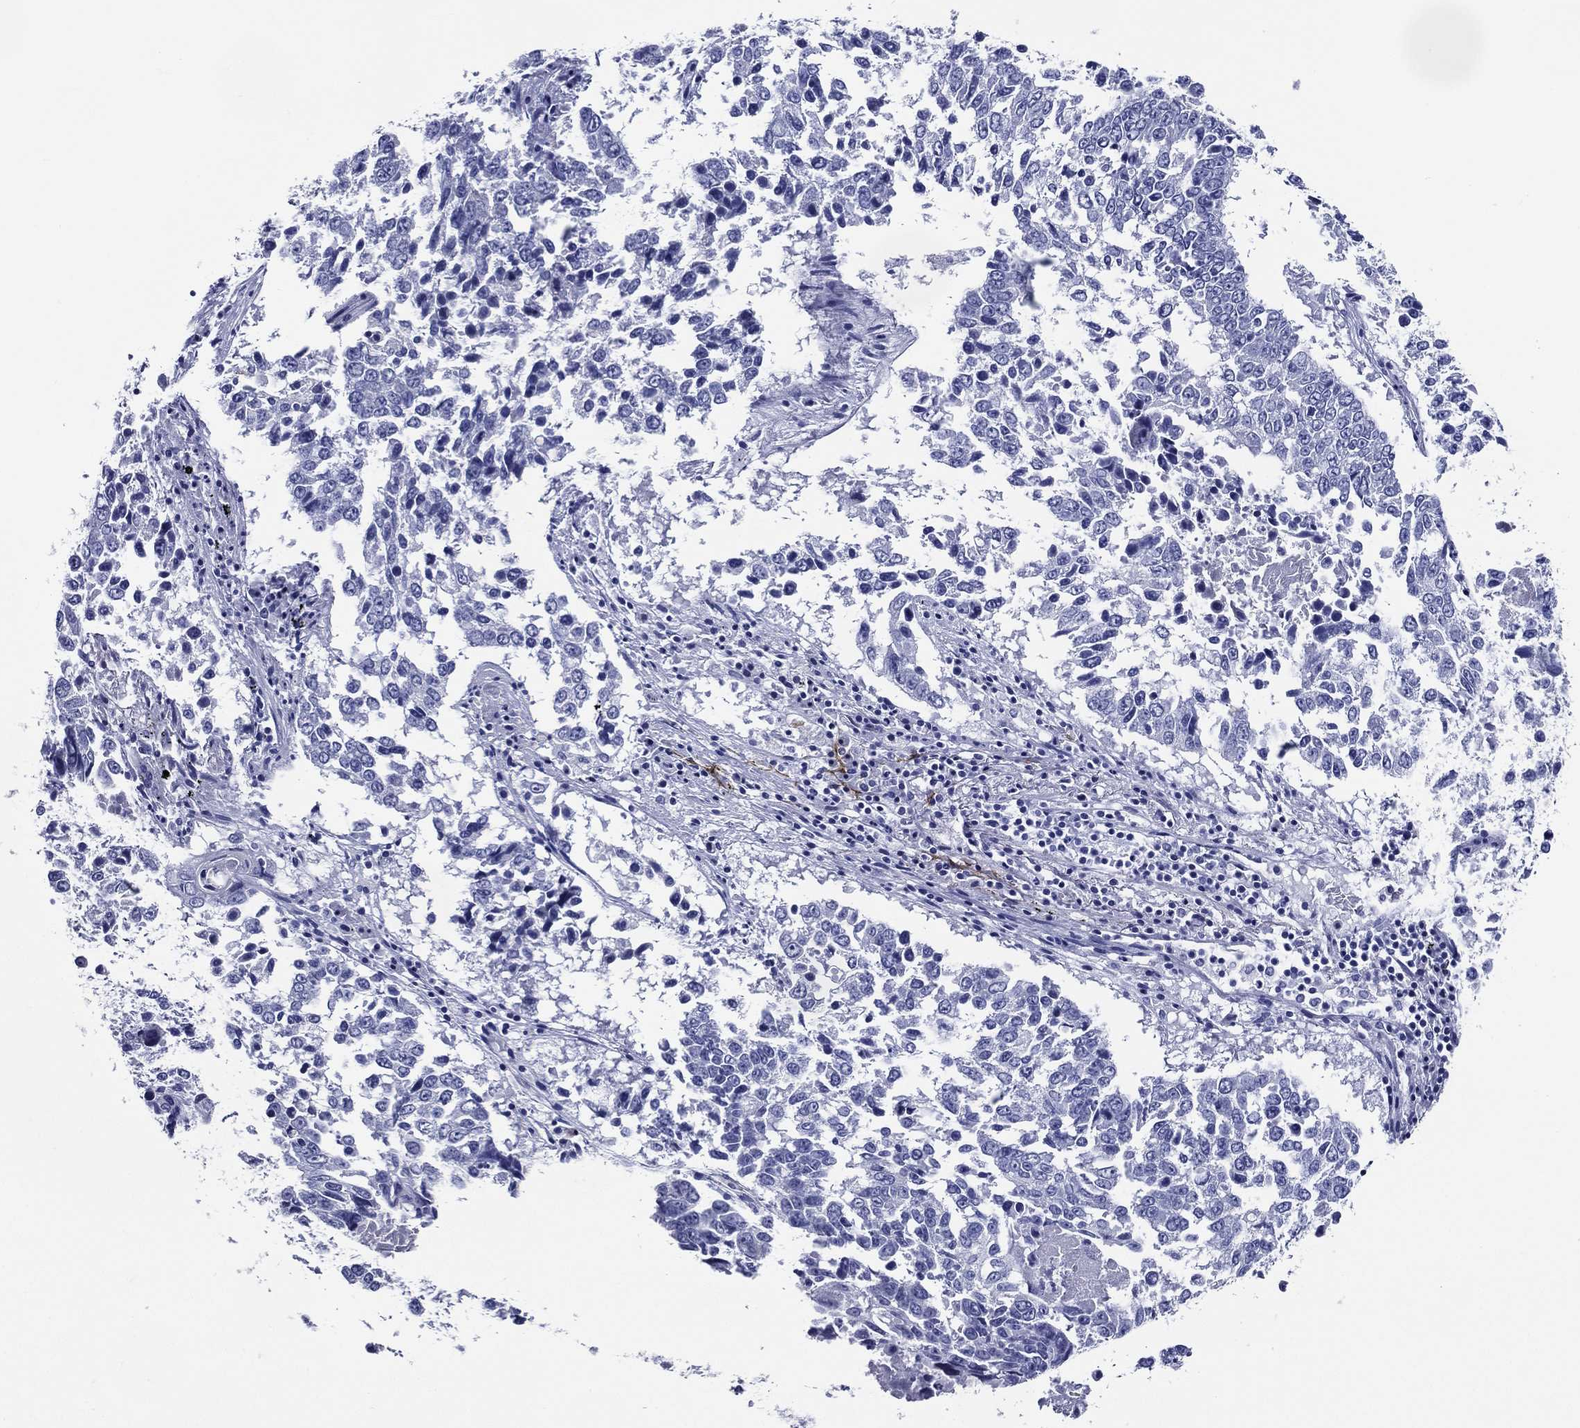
{"staining": {"intensity": "negative", "quantity": "none", "location": "none"}, "tissue": "lung cancer", "cell_type": "Tumor cells", "image_type": "cancer", "snomed": [{"axis": "morphology", "description": "Squamous cell carcinoma, NOS"}, {"axis": "topography", "description": "Lung"}], "caption": "Immunohistochemistry (IHC) histopathology image of neoplastic tissue: lung squamous cell carcinoma stained with DAB shows no significant protein positivity in tumor cells. (DAB (3,3'-diaminobenzidine) immunohistochemistry (IHC), high magnification).", "gene": "ACE2", "patient": {"sex": "male", "age": 82}}